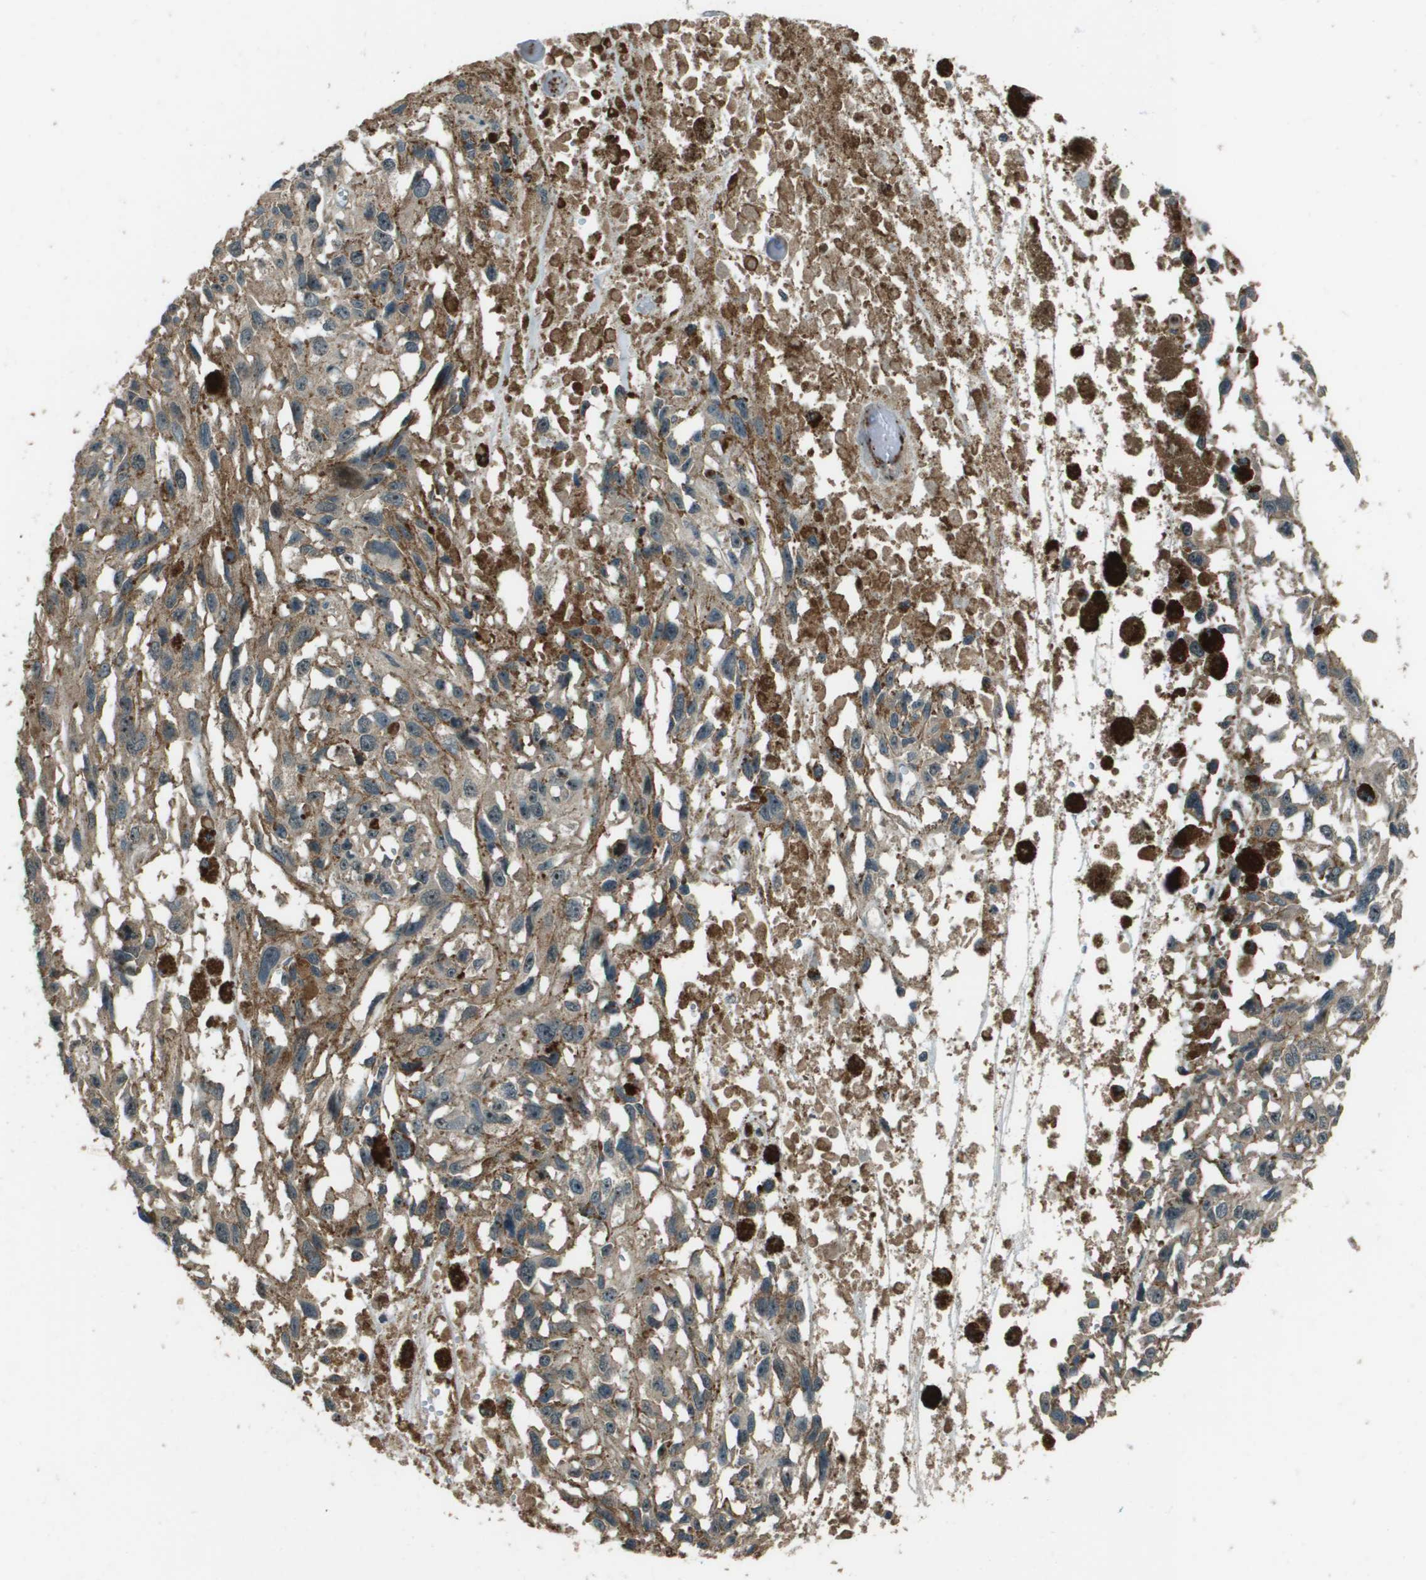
{"staining": {"intensity": "negative", "quantity": "none", "location": "none"}, "tissue": "melanoma", "cell_type": "Tumor cells", "image_type": "cancer", "snomed": [{"axis": "morphology", "description": "Malignant melanoma, Metastatic site"}, {"axis": "topography", "description": "Lymph node"}], "caption": "High magnification brightfield microscopy of melanoma stained with DAB (brown) and counterstained with hematoxylin (blue): tumor cells show no significant staining. (Brightfield microscopy of DAB (3,3'-diaminobenzidine) immunohistochemistry (IHC) at high magnification).", "gene": "SDC3", "patient": {"sex": "male", "age": 59}}